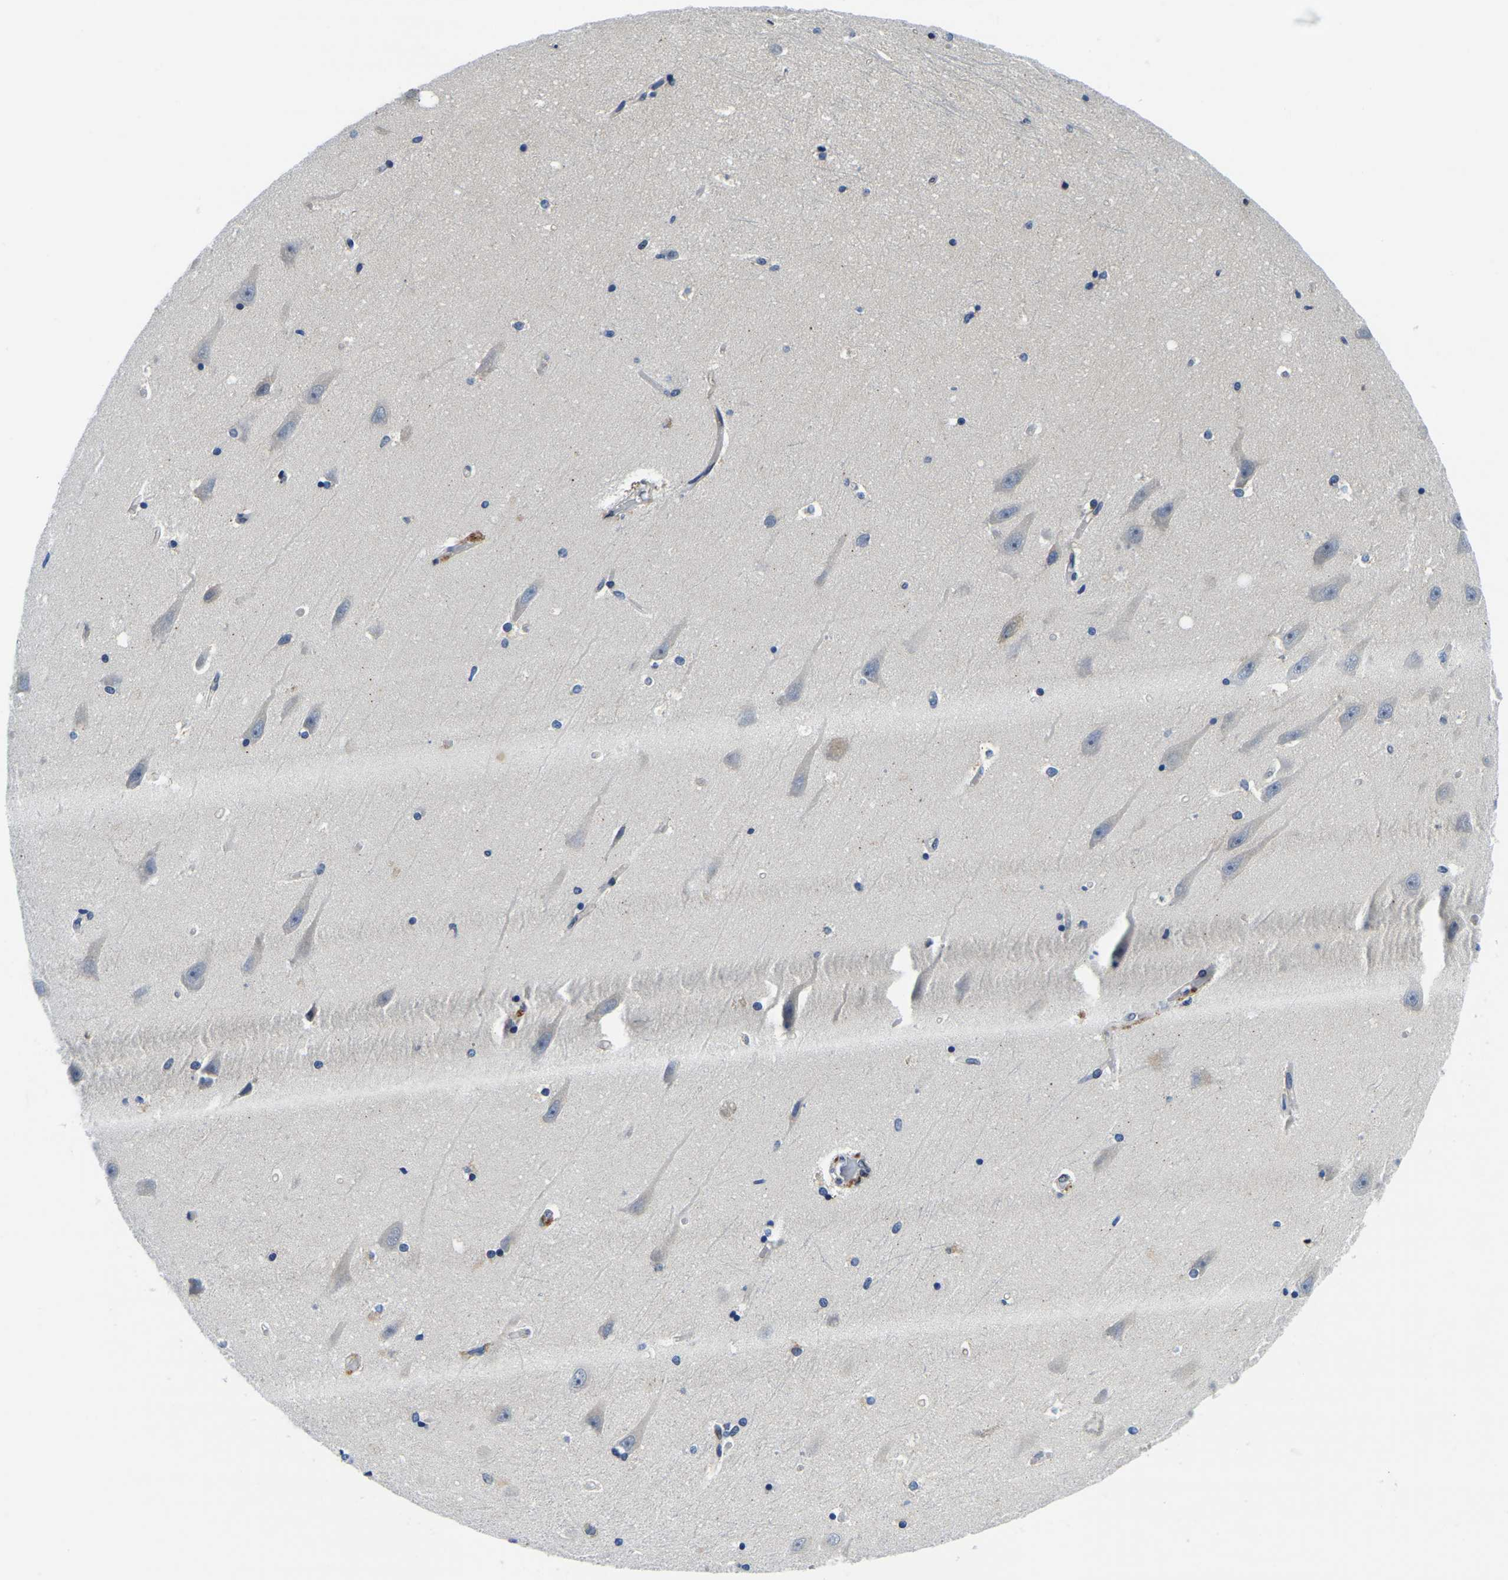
{"staining": {"intensity": "negative", "quantity": "none", "location": "none"}, "tissue": "hippocampus", "cell_type": "Glial cells", "image_type": "normal", "snomed": [{"axis": "morphology", "description": "Normal tissue, NOS"}, {"axis": "topography", "description": "Hippocampus"}], "caption": "IHC of normal hippocampus demonstrates no expression in glial cells. The staining is performed using DAB brown chromogen with nuclei counter-stained in using hematoxylin.", "gene": "POLDIP3", "patient": {"sex": "male", "age": 45}}